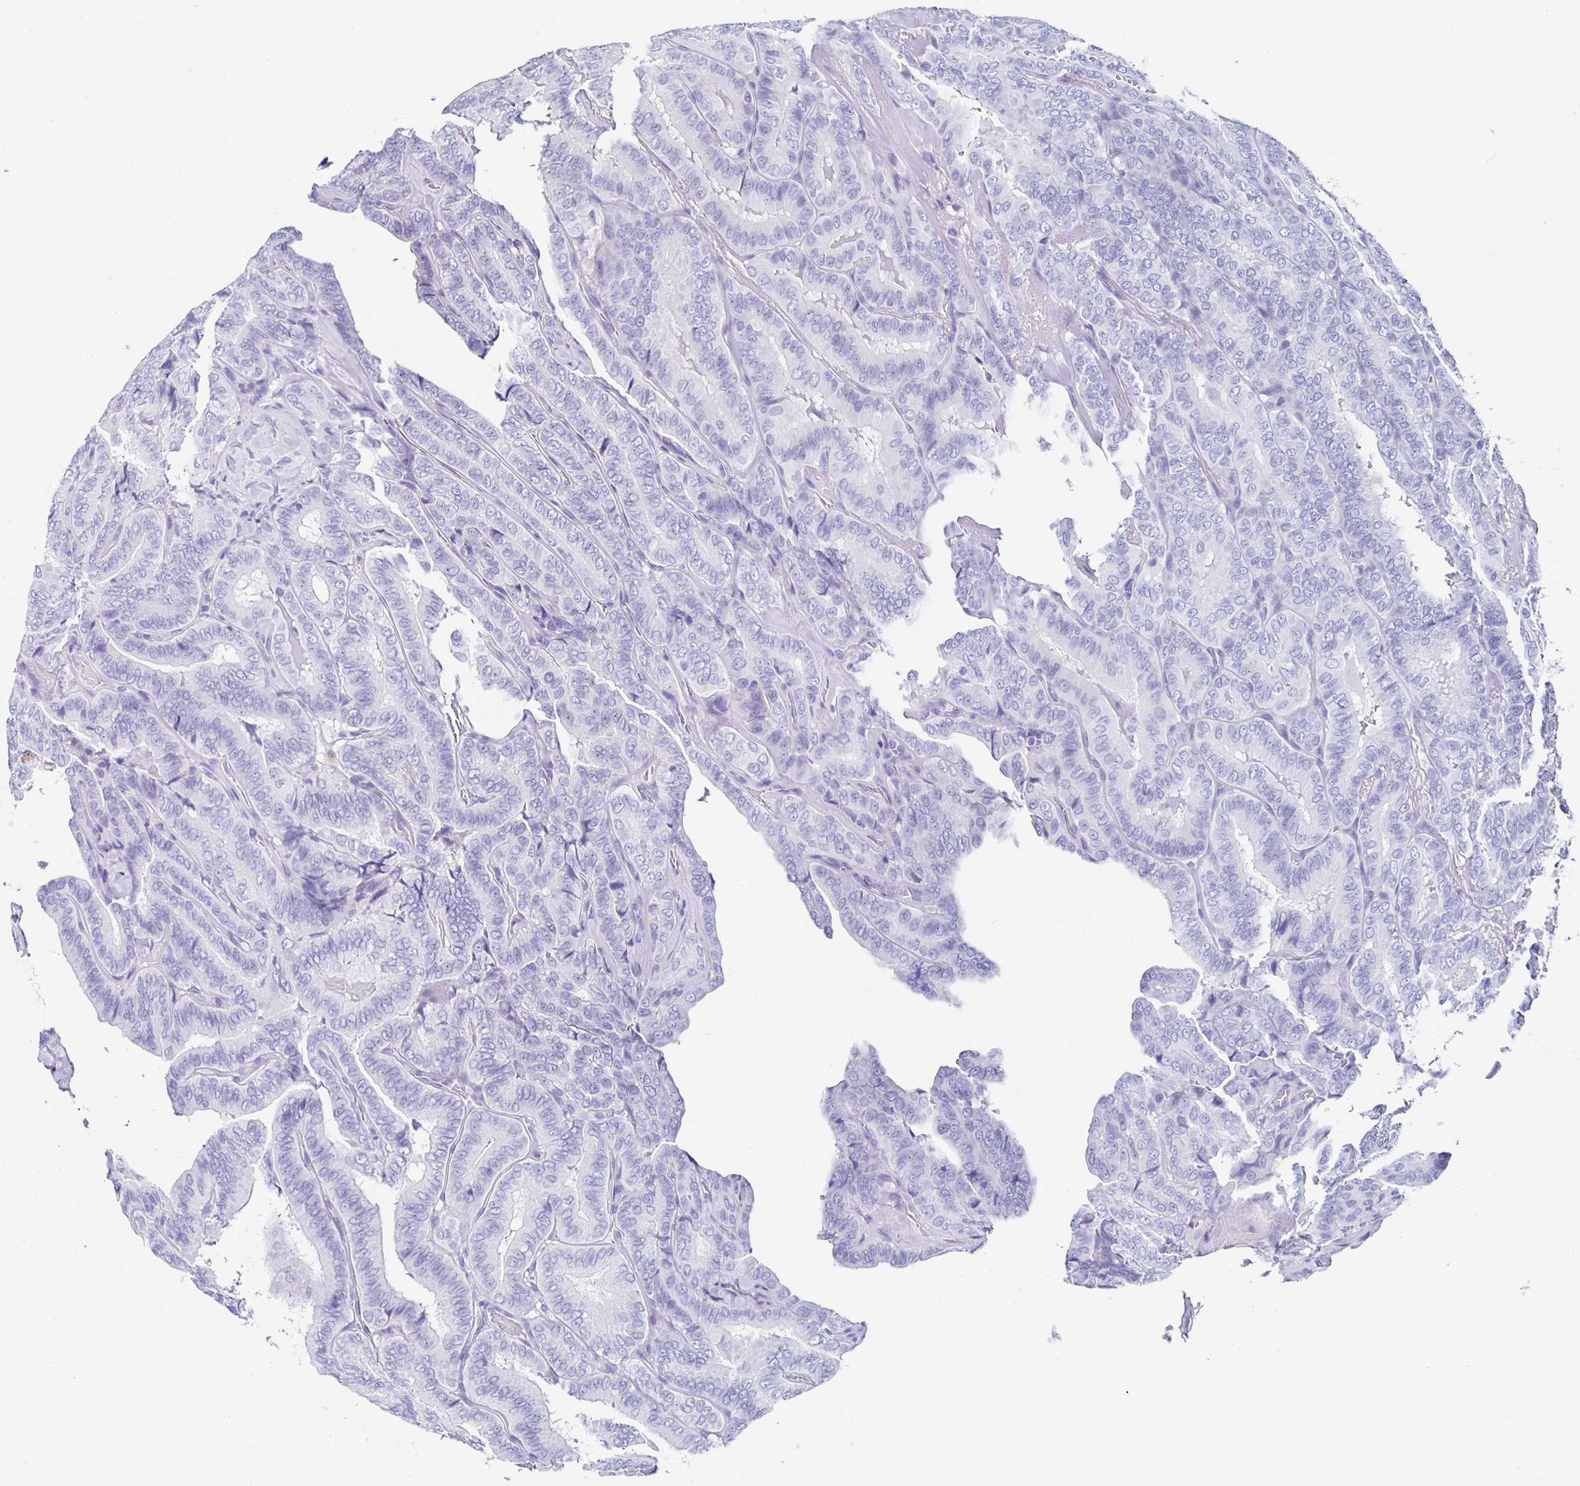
{"staining": {"intensity": "negative", "quantity": "none", "location": "none"}, "tissue": "thyroid cancer", "cell_type": "Tumor cells", "image_type": "cancer", "snomed": [{"axis": "morphology", "description": "Papillary adenocarcinoma, NOS"}, {"axis": "topography", "description": "Thyroid gland"}], "caption": "Tumor cells show no significant expression in papillary adenocarcinoma (thyroid). Brightfield microscopy of immunohistochemistry (IHC) stained with DAB (3,3'-diaminobenzidine) (brown) and hematoxylin (blue), captured at high magnification.", "gene": "UGT3A1", "patient": {"sex": "male", "age": 61}}